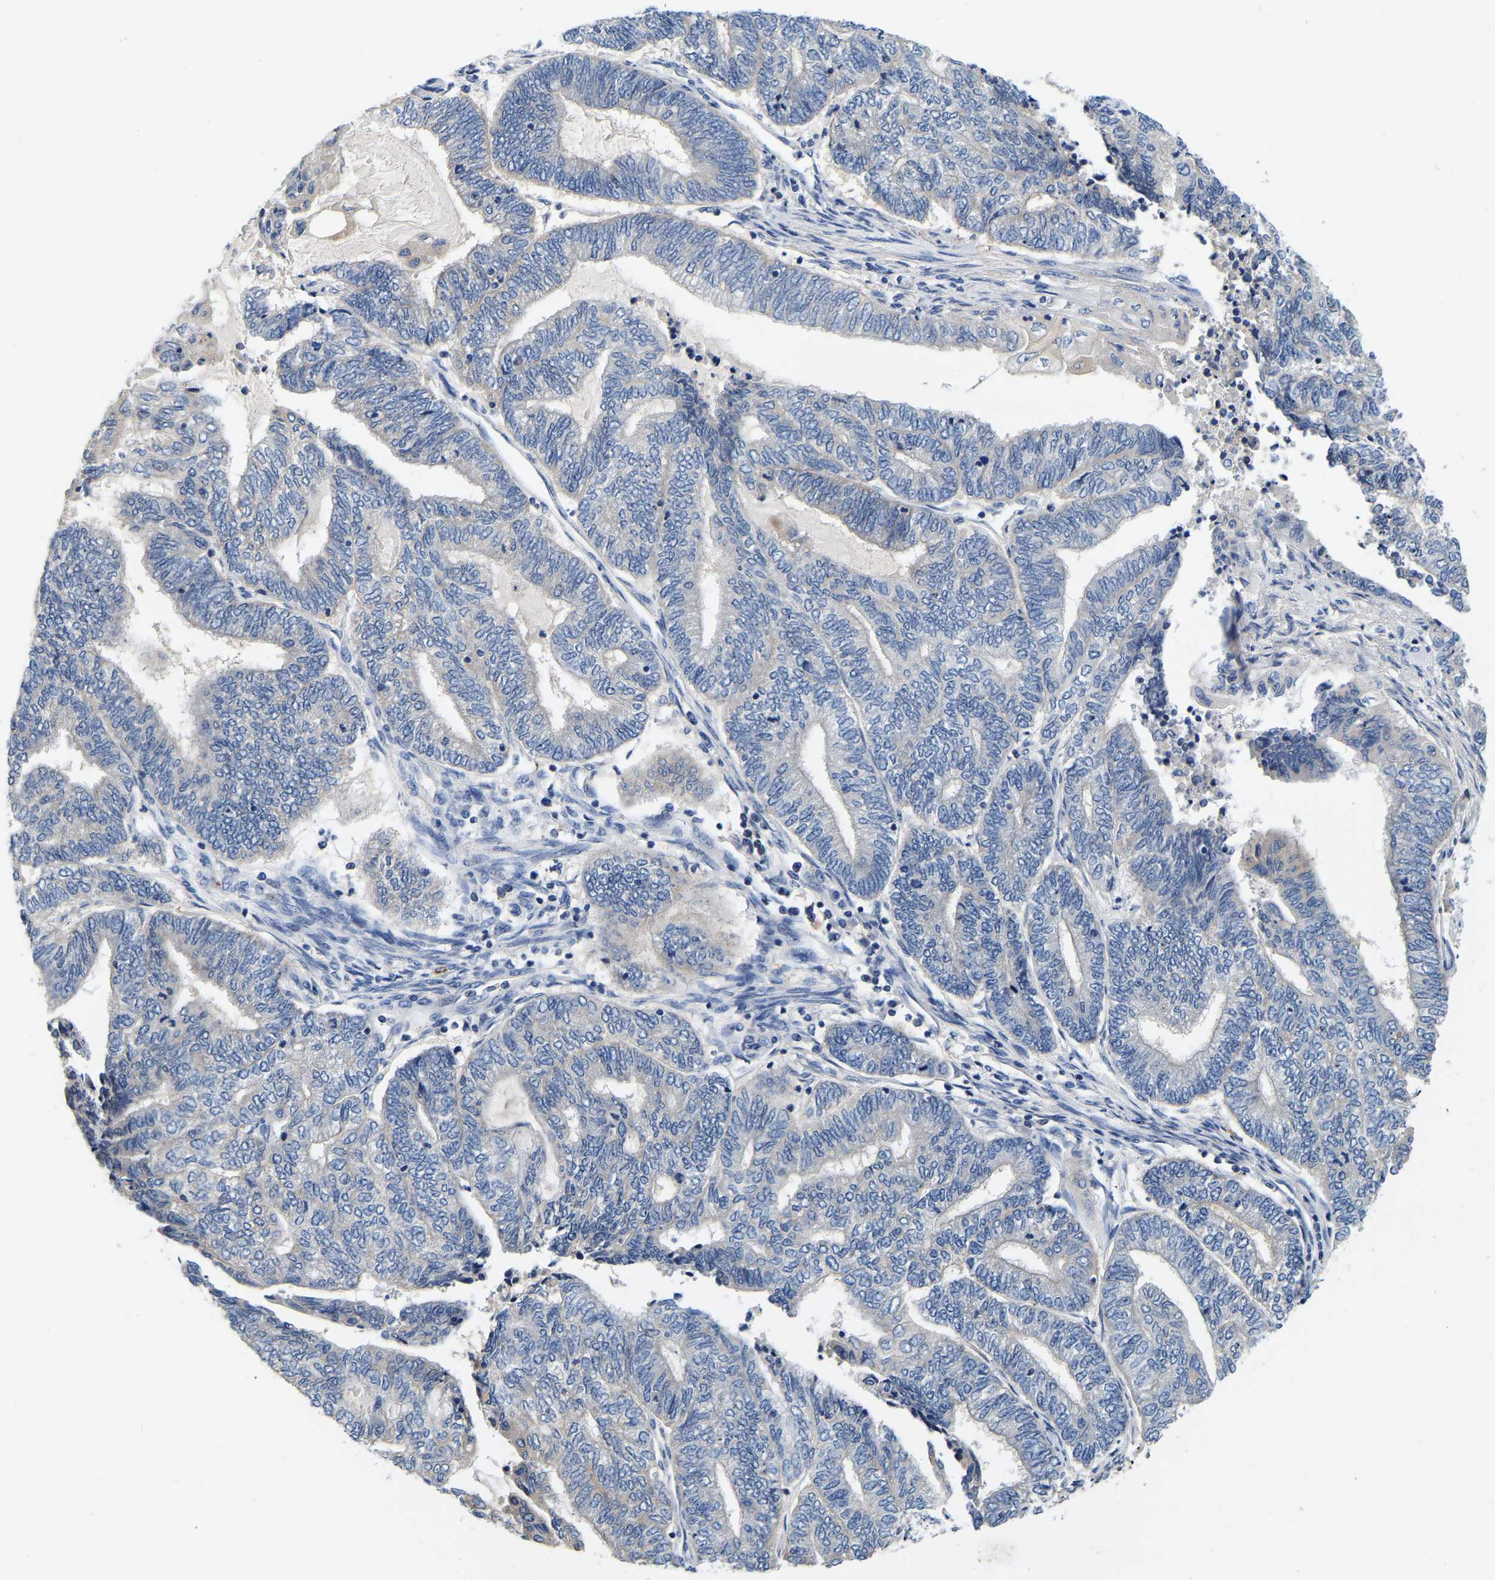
{"staining": {"intensity": "negative", "quantity": "none", "location": "none"}, "tissue": "endometrial cancer", "cell_type": "Tumor cells", "image_type": "cancer", "snomed": [{"axis": "morphology", "description": "Adenocarcinoma, NOS"}, {"axis": "topography", "description": "Uterus"}, {"axis": "topography", "description": "Endometrium"}], "caption": "The IHC histopathology image has no significant expression in tumor cells of endometrial cancer (adenocarcinoma) tissue.", "gene": "RAB27B", "patient": {"sex": "female", "age": 70}}